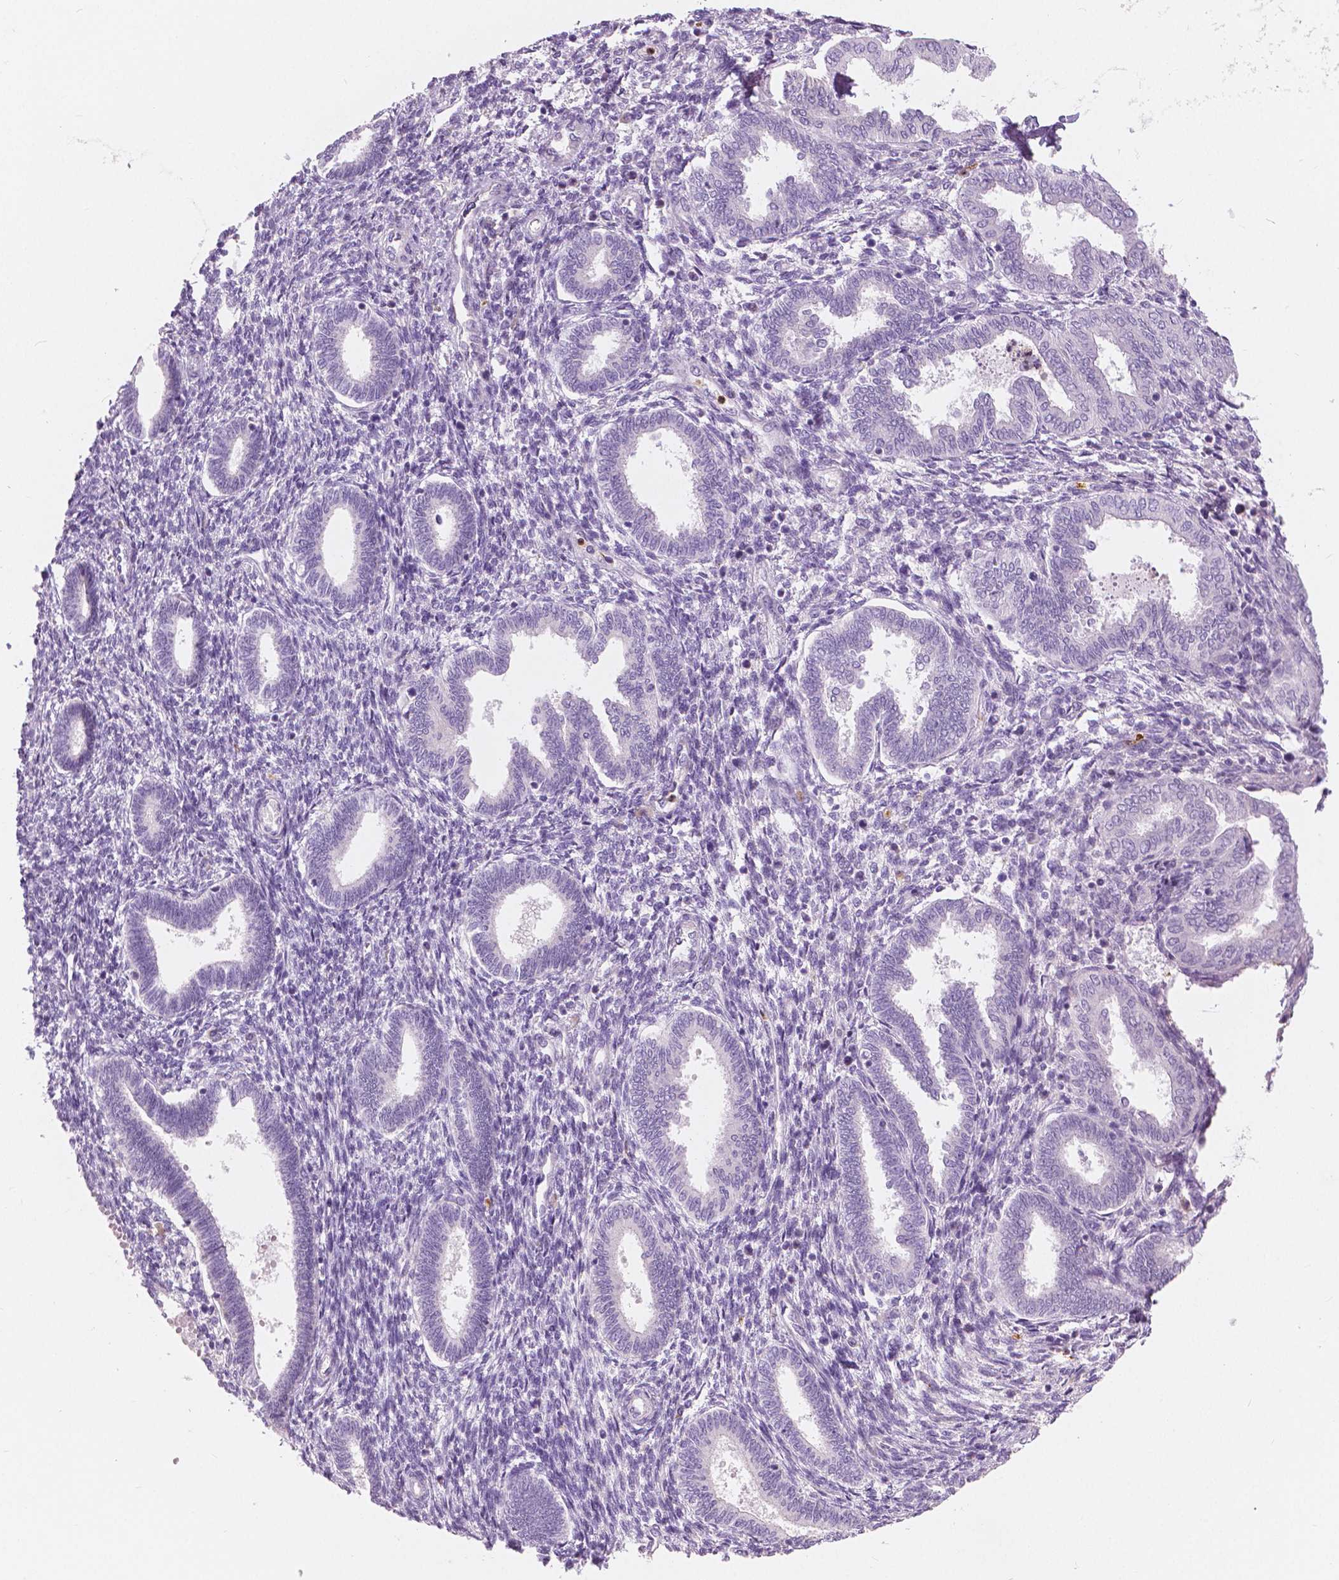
{"staining": {"intensity": "negative", "quantity": "none", "location": "none"}, "tissue": "endometrium", "cell_type": "Cells in endometrial stroma", "image_type": "normal", "snomed": [{"axis": "morphology", "description": "Normal tissue, NOS"}, {"axis": "topography", "description": "Endometrium"}], "caption": "The histopathology image demonstrates no significant expression in cells in endometrial stroma of endometrium. Brightfield microscopy of immunohistochemistry stained with DAB (brown) and hematoxylin (blue), captured at high magnification.", "gene": "CXCR2", "patient": {"sex": "female", "age": 42}}